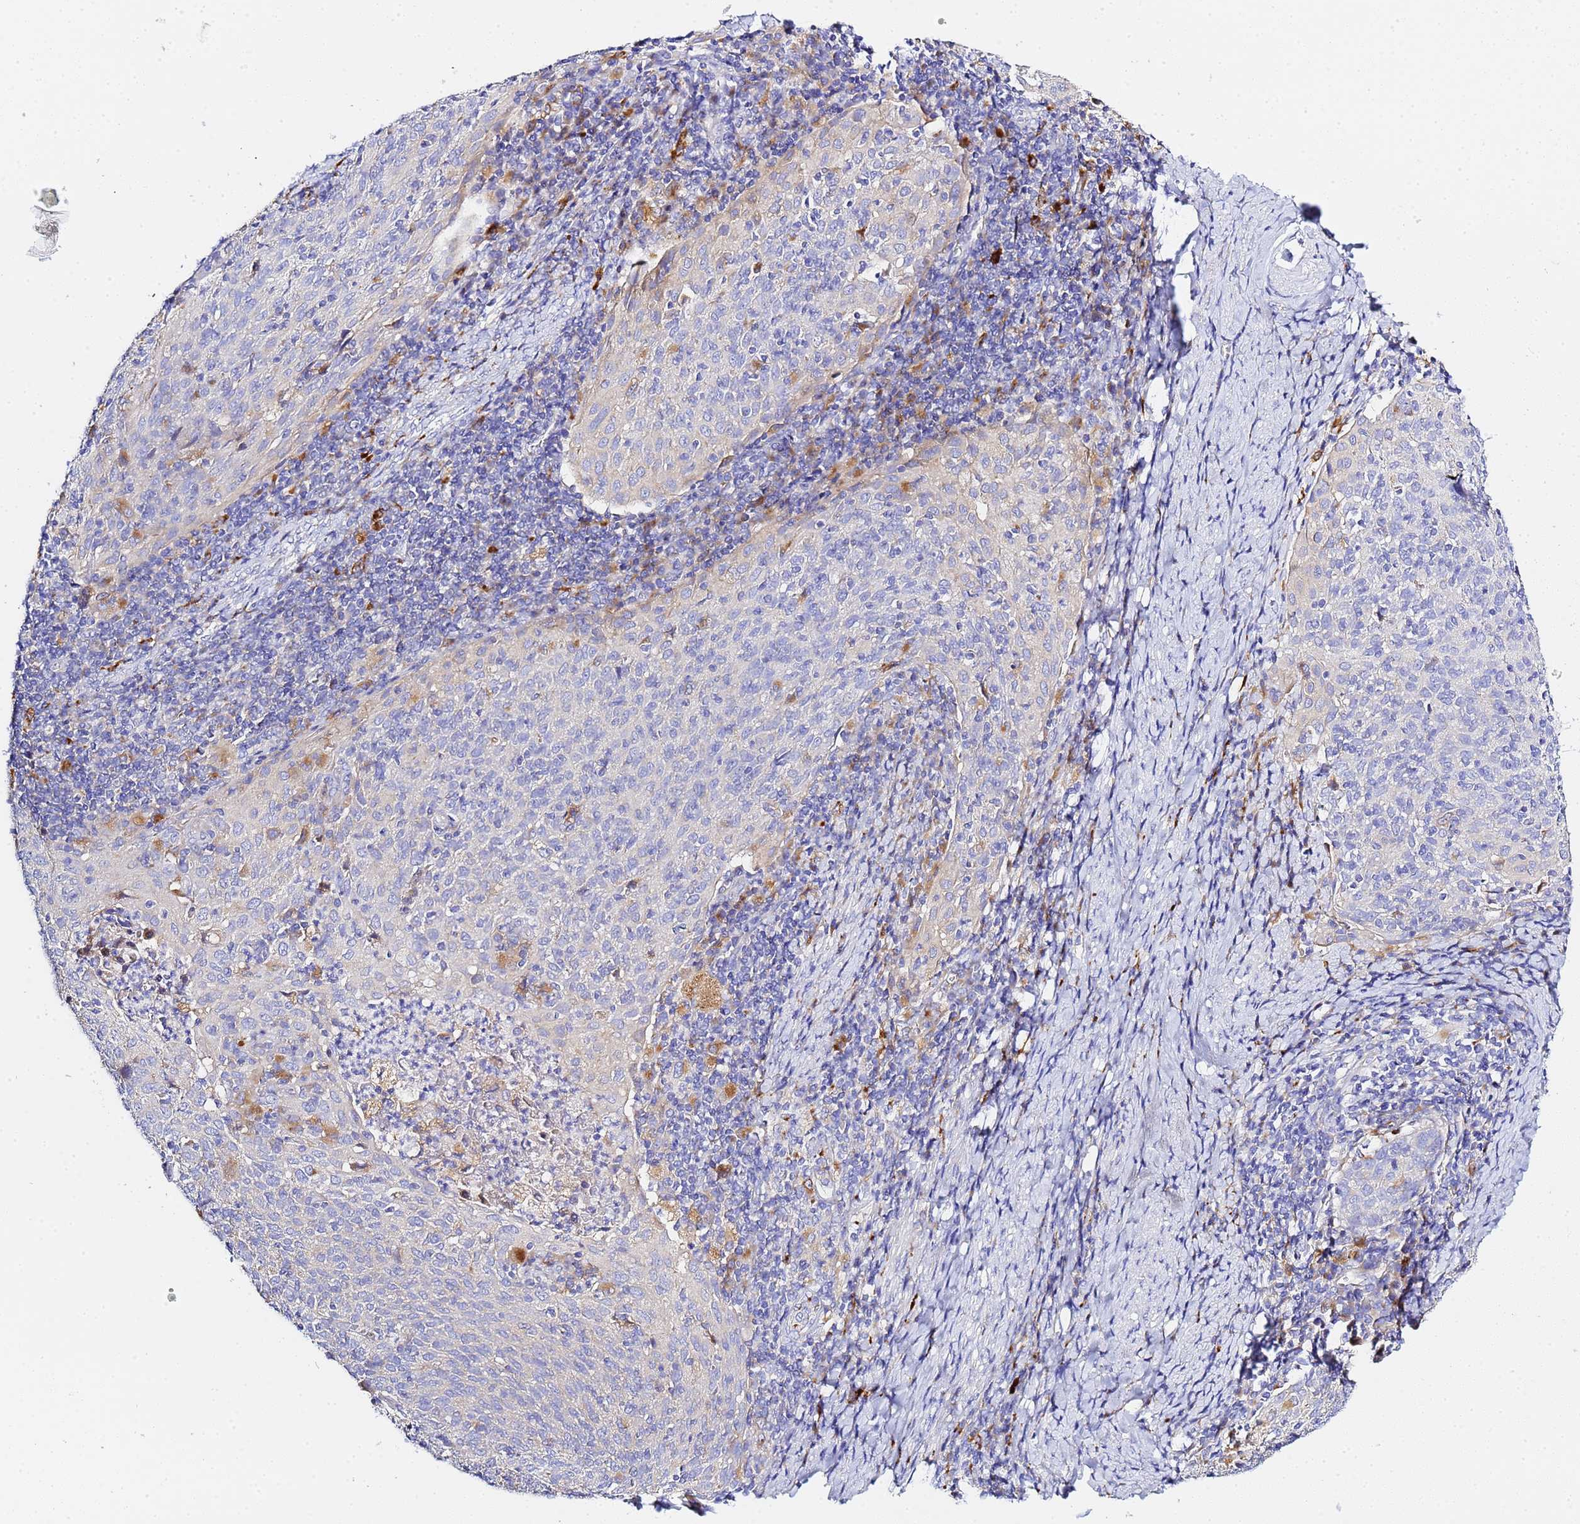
{"staining": {"intensity": "negative", "quantity": "none", "location": "none"}, "tissue": "cervical cancer", "cell_type": "Tumor cells", "image_type": "cancer", "snomed": [{"axis": "morphology", "description": "Squamous cell carcinoma, NOS"}, {"axis": "topography", "description": "Cervix"}], "caption": "A photomicrograph of human cervical cancer is negative for staining in tumor cells.", "gene": "VTI1B", "patient": {"sex": "female", "age": 52}}